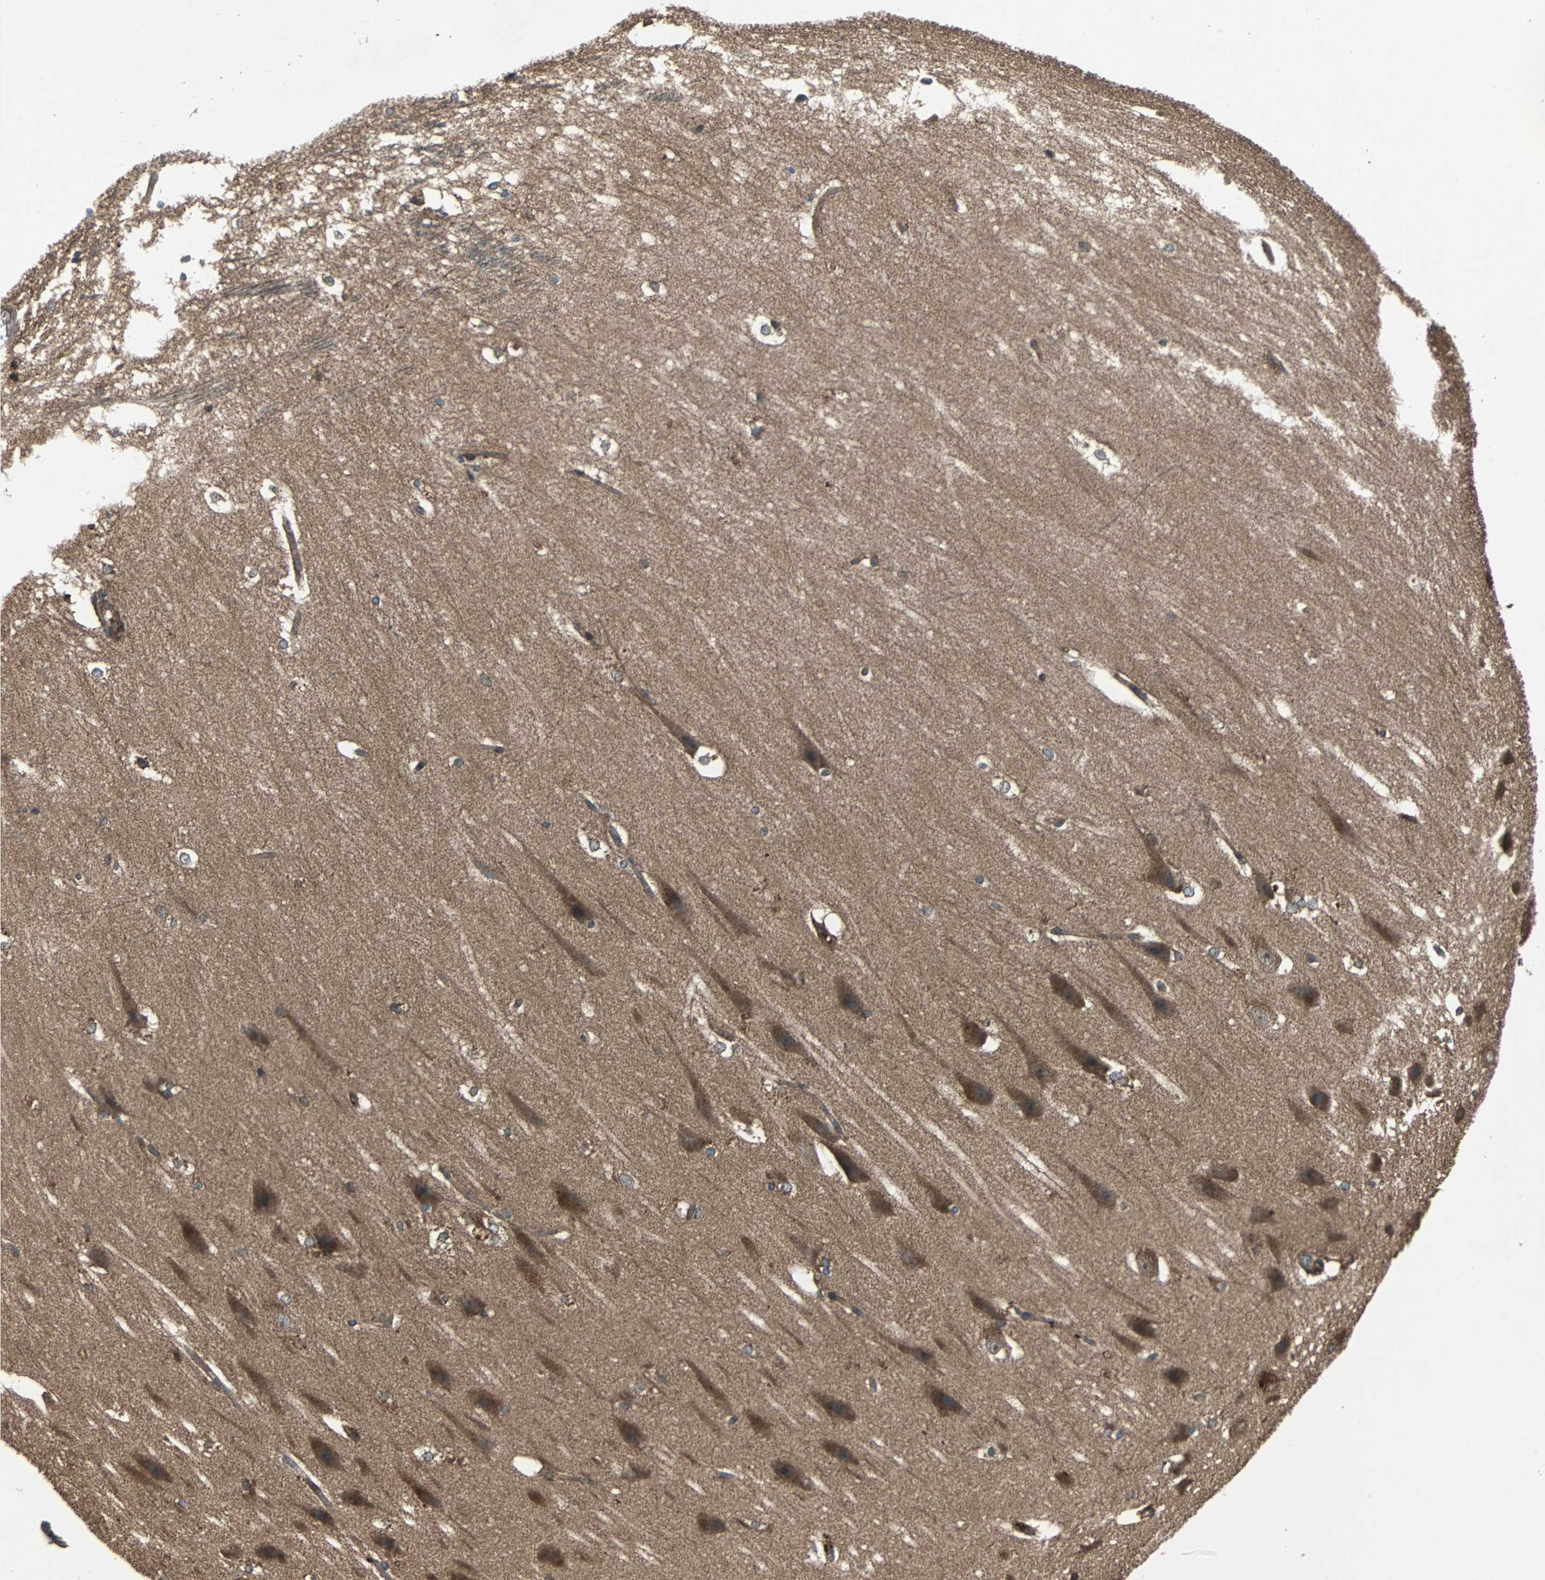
{"staining": {"intensity": "moderate", "quantity": "25%-75%", "location": "cytoplasmic/membranous"}, "tissue": "hippocampus", "cell_type": "Glial cells", "image_type": "normal", "snomed": [{"axis": "morphology", "description": "Normal tissue, NOS"}, {"axis": "topography", "description": "Hippocampus"}], "caption": "A micrograph showing moderate cytoplasmic/membranous staining in approximately 25%-75% of glial cells in benign hippocampus, as visualized by brown immunohistochemical staining.", "gene": "RAB7A", "patient": {"sex": "female", "age": 19}}